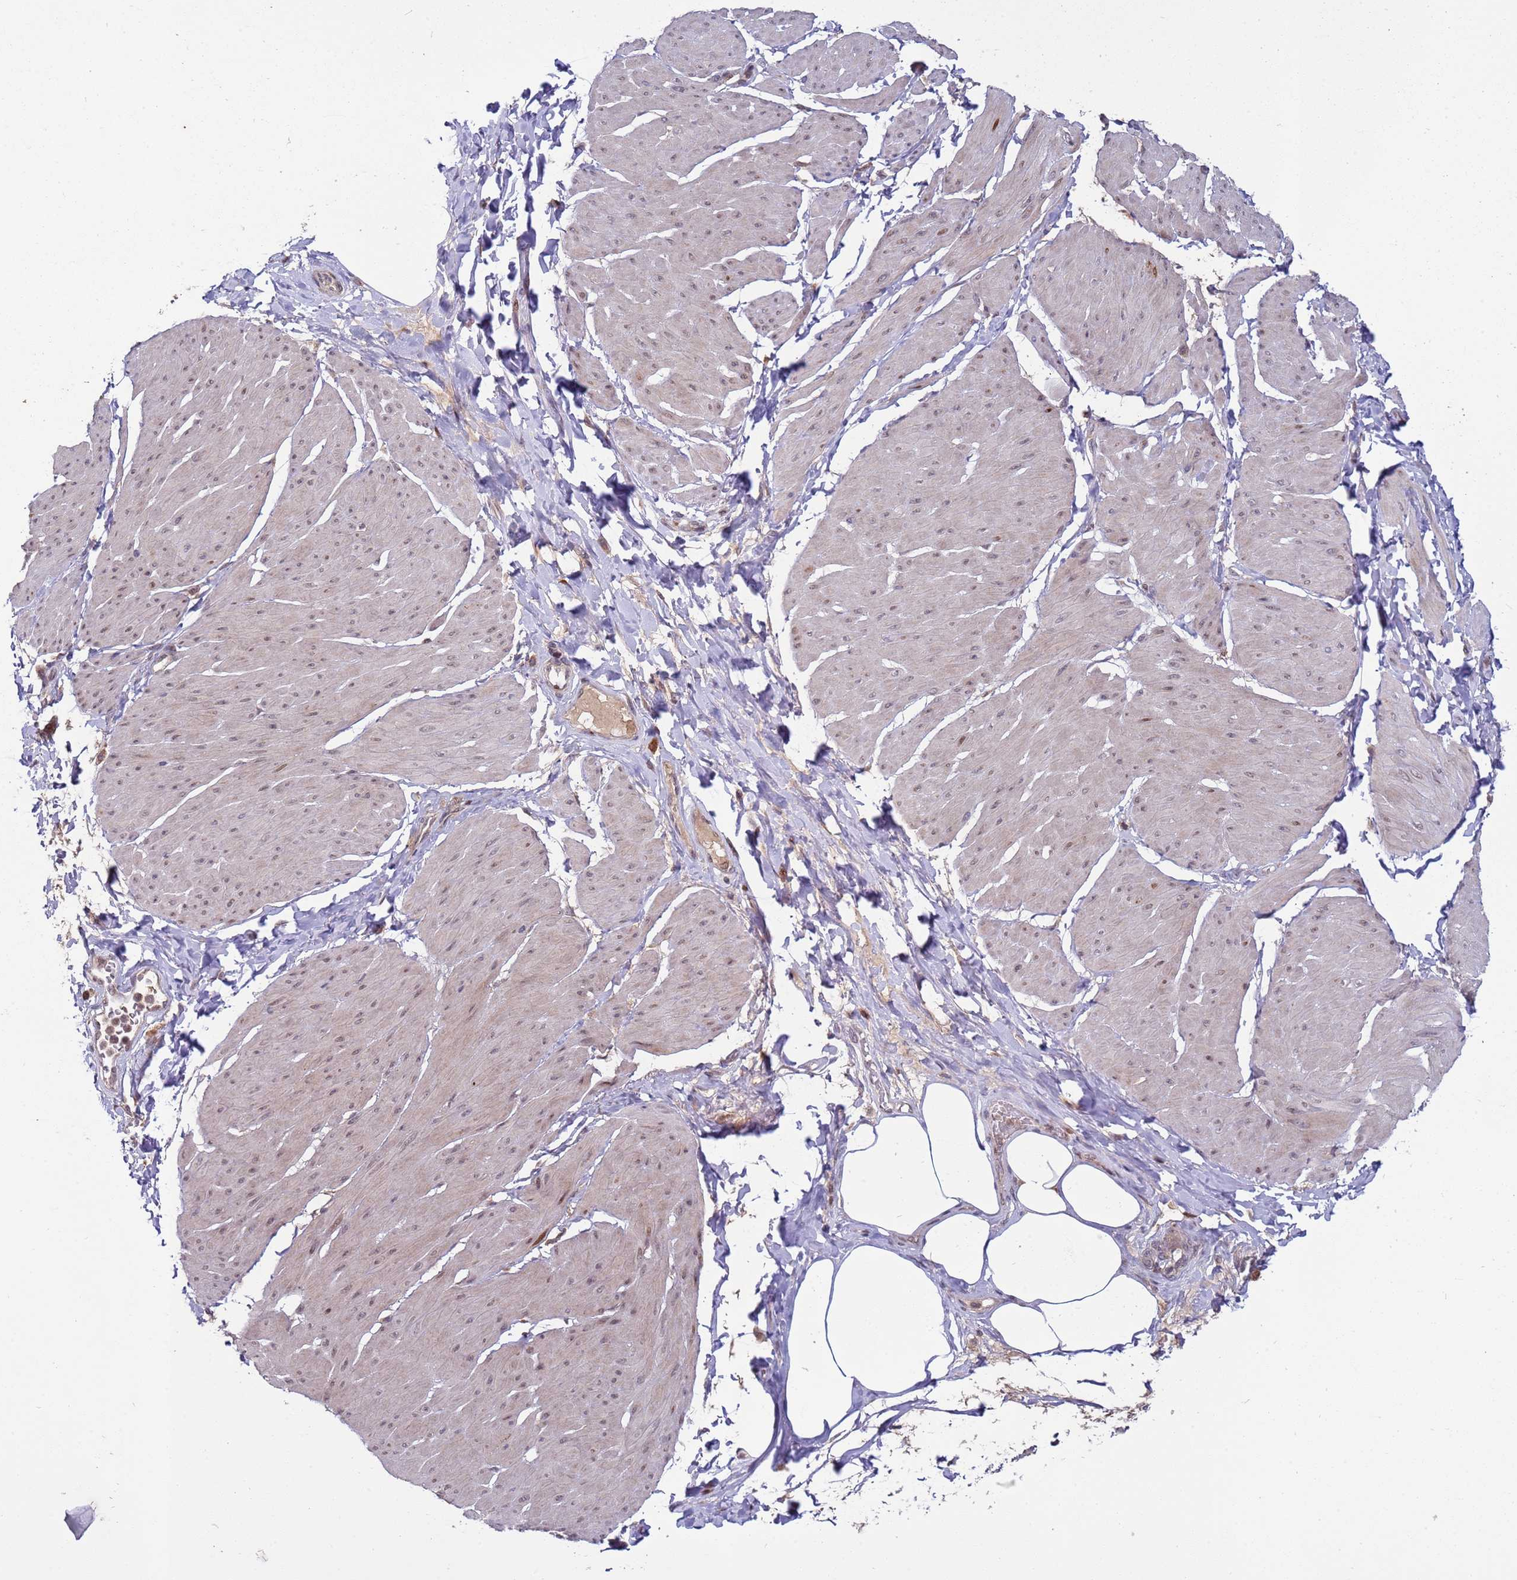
{"staining": {"intensity": "weak", "quantity": "<25%", "location": "nuclear"}, "tissue": "smooth muscle", "cell_type": "Smooth muscle cells", "image_type": "normal", "snomed": [{"axis": "morphology", "description": "Urothelial carcinoma, High grade"}, {"axis": "topography", "description": "Urinary bladder"}], "caption": "The immunohistochemistry (IHC) histopathology image has no significant staining in smooth muscle cells of smooth muscle.", "gene": "RCOR2", "patient": {"sex": "male", "age": 46}}